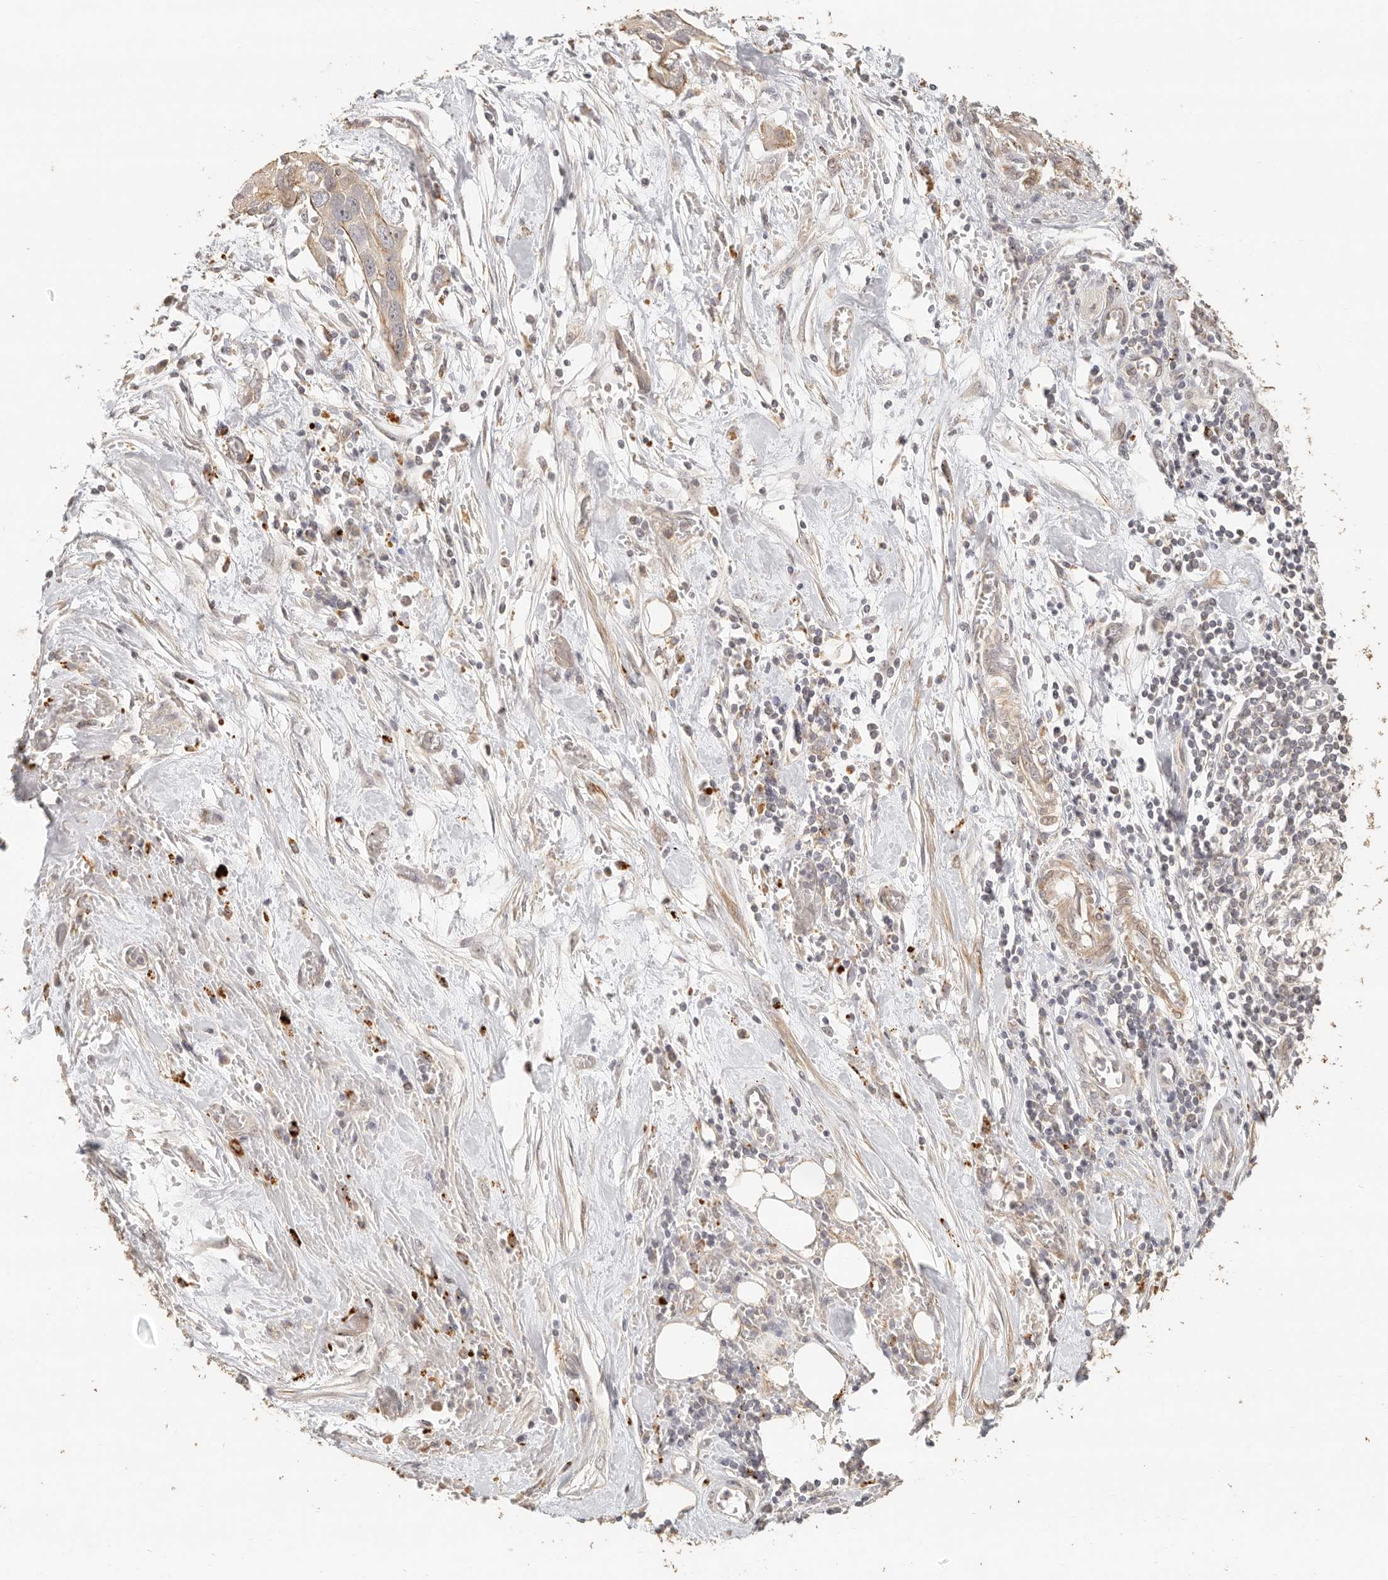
{"staining": {"intensity": "moderate", "quantity": "<25%", "location": "cytoplasmic/membranous"}, "tissue": "pancreatic cancer", "cell_type": "Tumor cells", "image_type": "cancer", "snomed": [{"axis": "morphology", "description": "Adenocarcinoma, NOS"}, {"axis": "topography", "description": "Pancreas"}], "caption": "There is low levels of moderate cytoplasmic/membranous staining in tumor cells of pancreatic cancer, as demonstrated by immunohistochemical staining (brown color).", "gene": "PTPN22", "patient": {"sex": "female", "age": 60}}